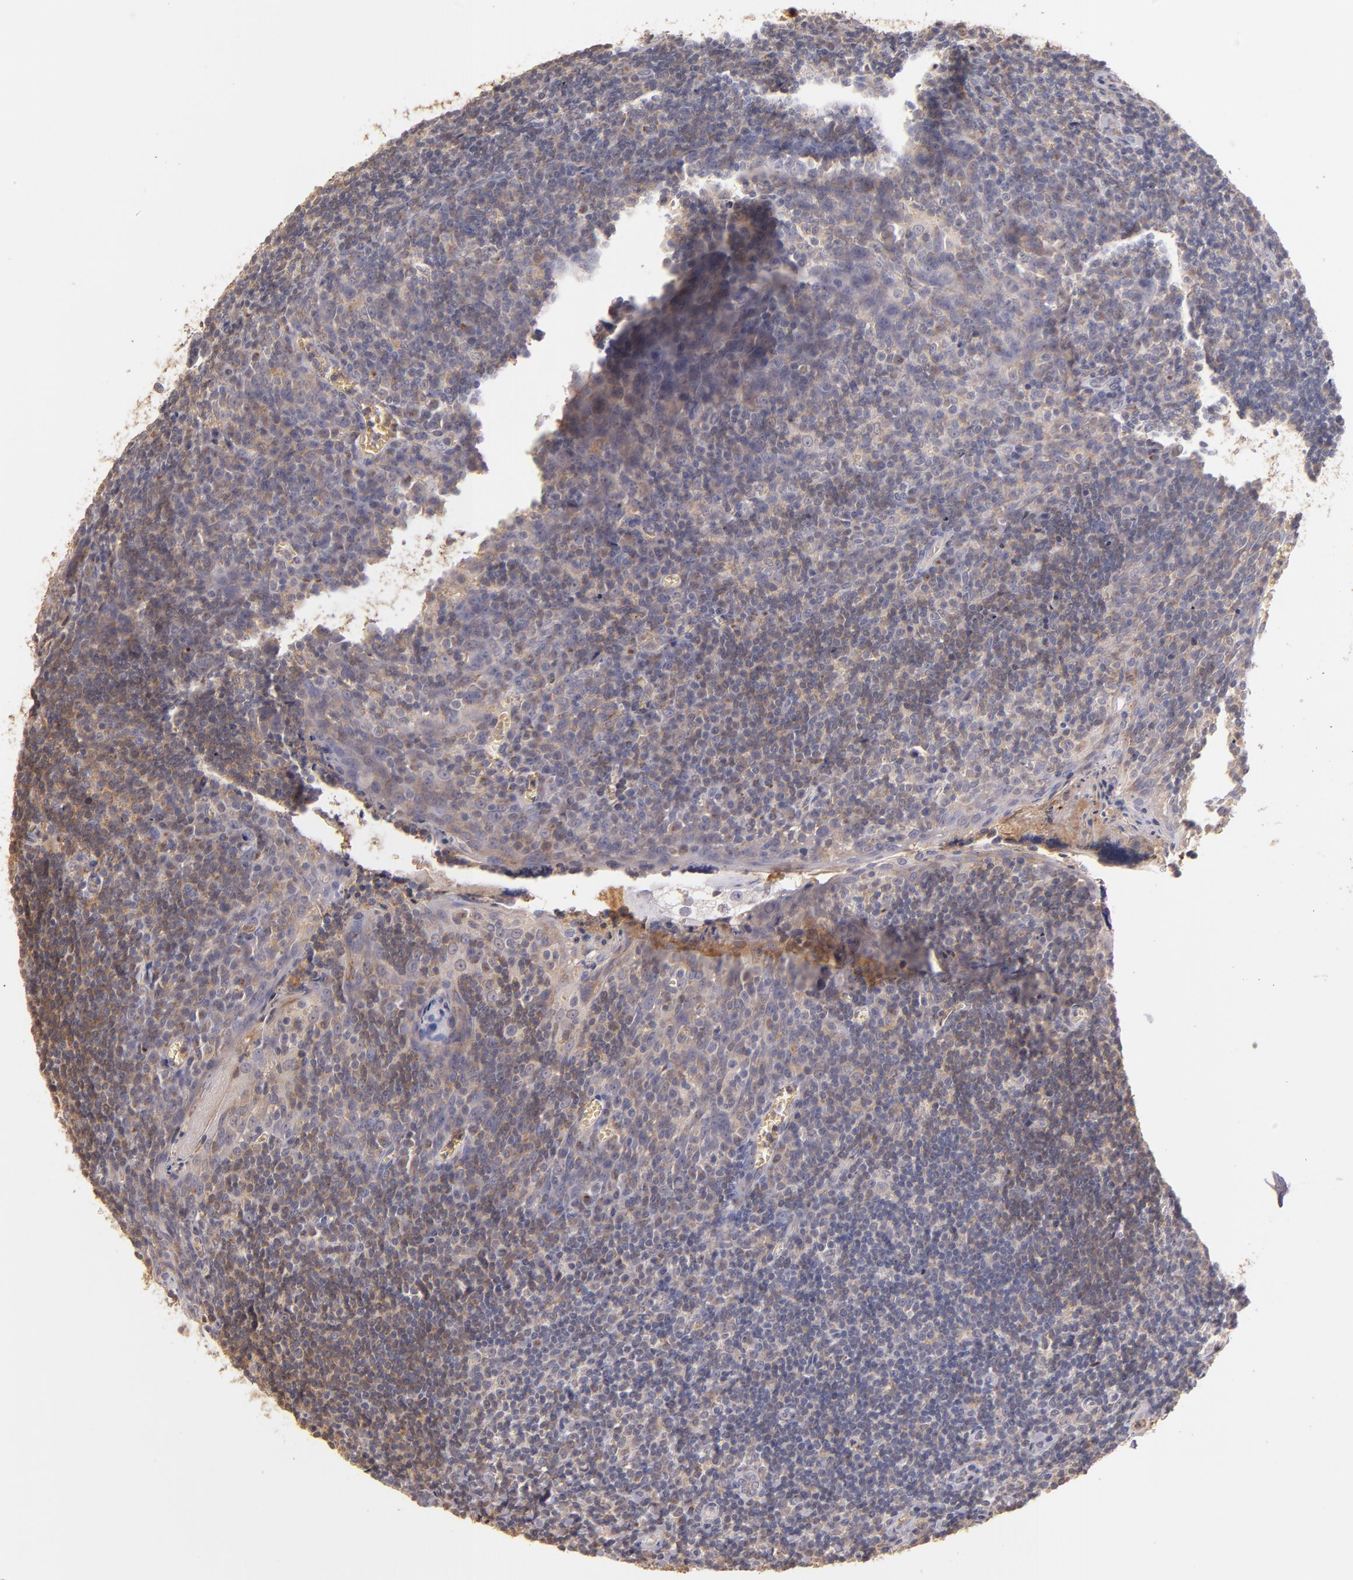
{"staining": {"intensity": "weak", "quantity": ">75%", "location": "cytoplasmic/membranous"}, "tissue": "tonsil", "cell_type": "Germinal center cells", "image_type": "normal", "snomed": [{"axis": "morphology", "description": "Normal tissue, NOS"}, {"axis": "topography", "description": "Tonsil"}], "caption": "Weak cytoplasmic/membranous expression is appreciated in about >75% of germinal center cells in unremarkable tonsil.", "gene": "SERPINC1", "patient": {"sex": "male", "age": 20}}